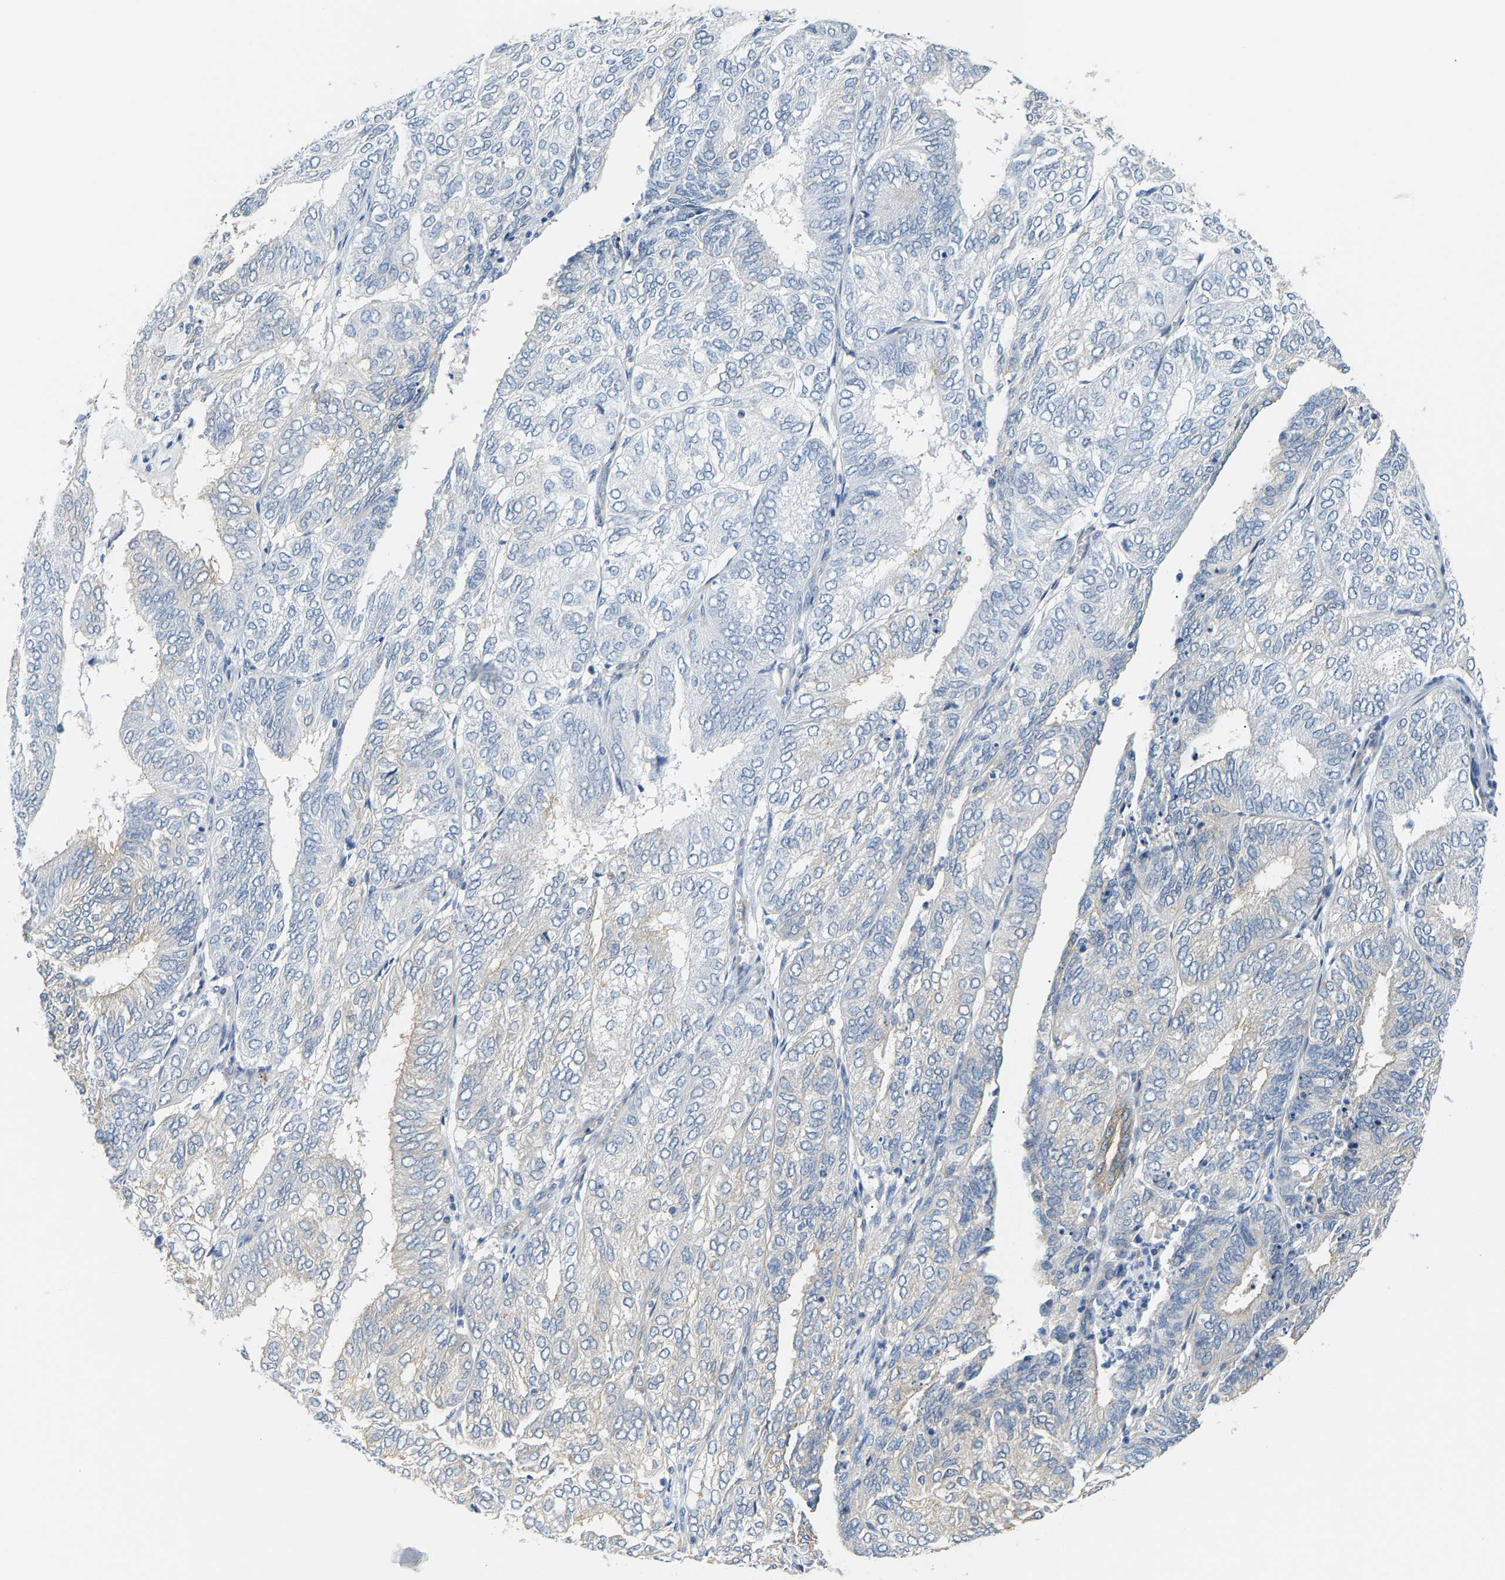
{"staining": {"intensity": "negative", "quantity": "none", "location": "none"}, "tissue": "endometrial cancer", "cell_type": "Tumor cells", "image_type": "cancer", "snomed": [{"axis": "morphology", "description": "Adenocarcinoma, NOS"}, {"axis": "topography", "description": "Uterus"}], "caption": "Protein analysis of endometrial cancer (adenocarcinoma) shows no significant positivity in tumor cells.", "gene": "PAWR", "patient": {"sex": "female", "age": 60}}